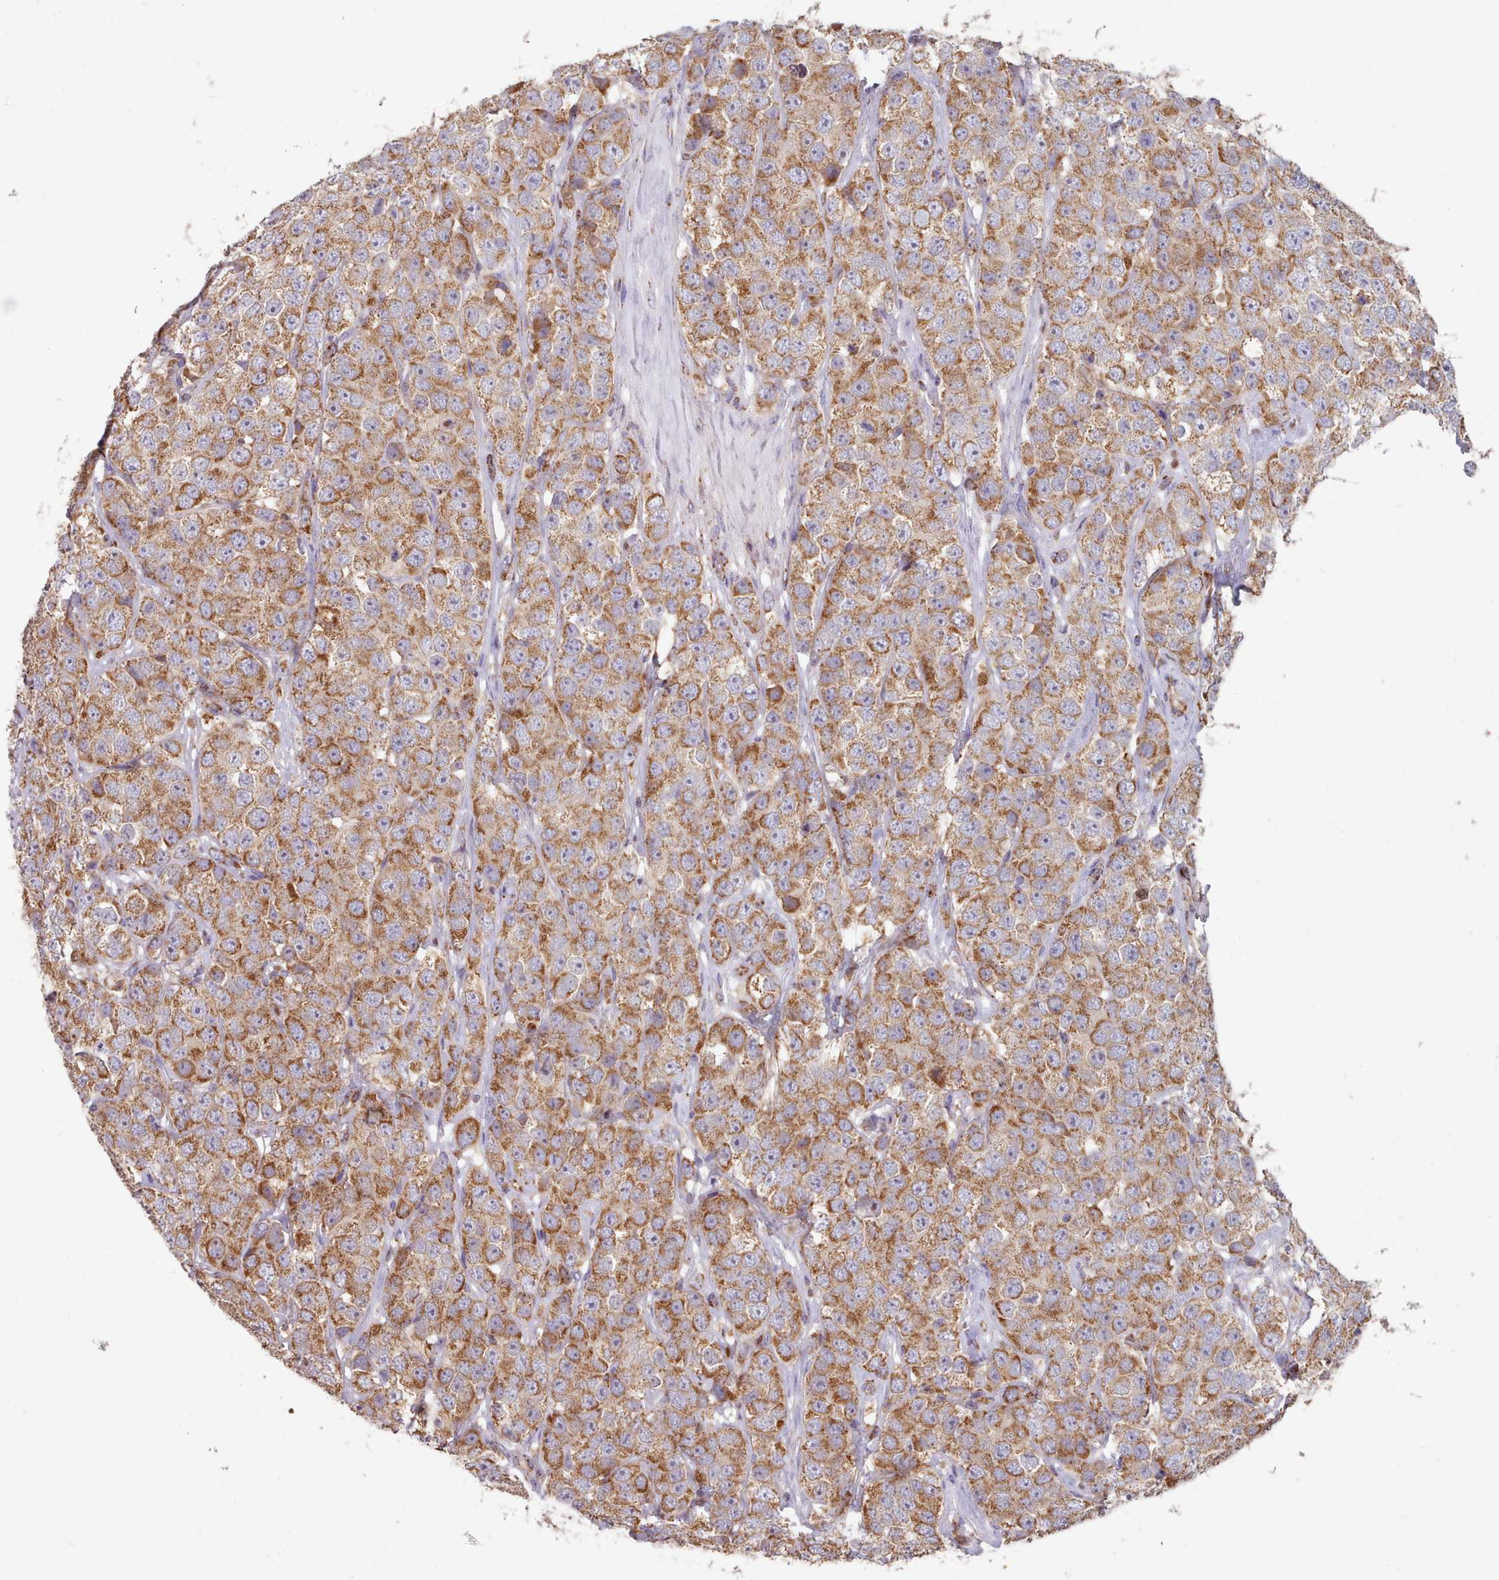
{"staining": {"intensity": "moderate", "quantity": ">75%", "location": "cytoplasmic/membranous"}, "tissue": "testis cancer", "cell_type": "Tumor cells", "image_type": "cancer", "snomed": [{"axis": "morphology", "description": "Seminoma, NOS"}, {"axis": "topography", "description": "Testis"}], "caption": "The micrograph exhibits immunohistochemical staining of seminoma (testis). There is moderate cytoplasmic/membranous positivity is appreciated in approximately >75% of tumor cells.", "gene": "HSDL2", "patient": {"sex": "male", "age": 28}}